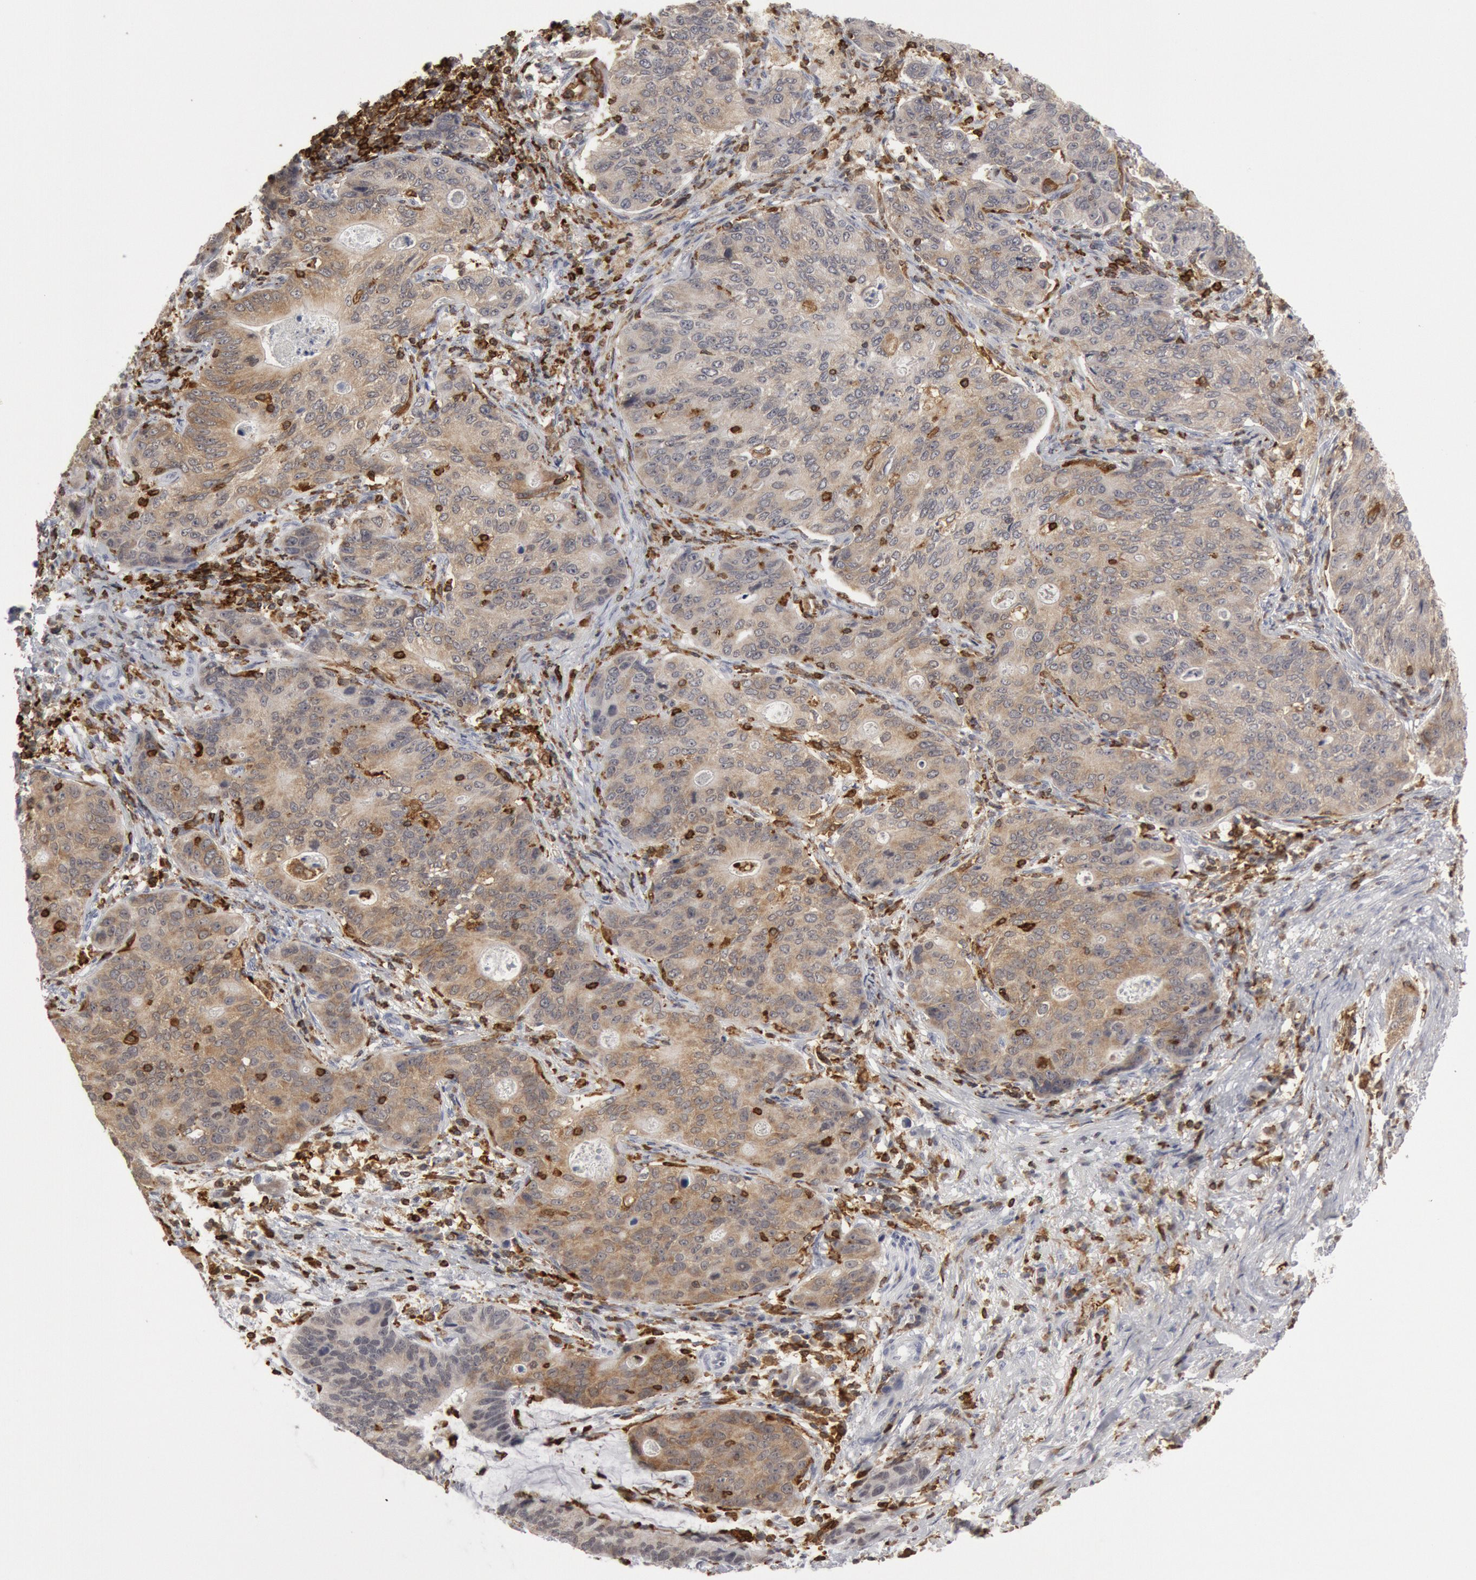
{"staining": {"intensity": "weak", "quantity": ">75%", "location": "cytoplasmic/membranous,nuclear"}, "tissue": "stomach cancer", "cell_type": "Tumor cells", "image_type": "cancer", "snomed": [{"axis": "morphology", "description": "Adenocarcinoma, NOS"}, {"axis": "topography", "description": "Esophagus"}, {"axis": "topography", "description": "Stomach"}], "caption": "A micrograph showing weak cytoplasmic/membranous and nuclear expression in about >75% of tumor cells in adenocarcinoma (stomach), as visualized by brown immunohistochemical staining.", "gene": "PTPN6", "patient": {"sex": "male", "age": 74}}